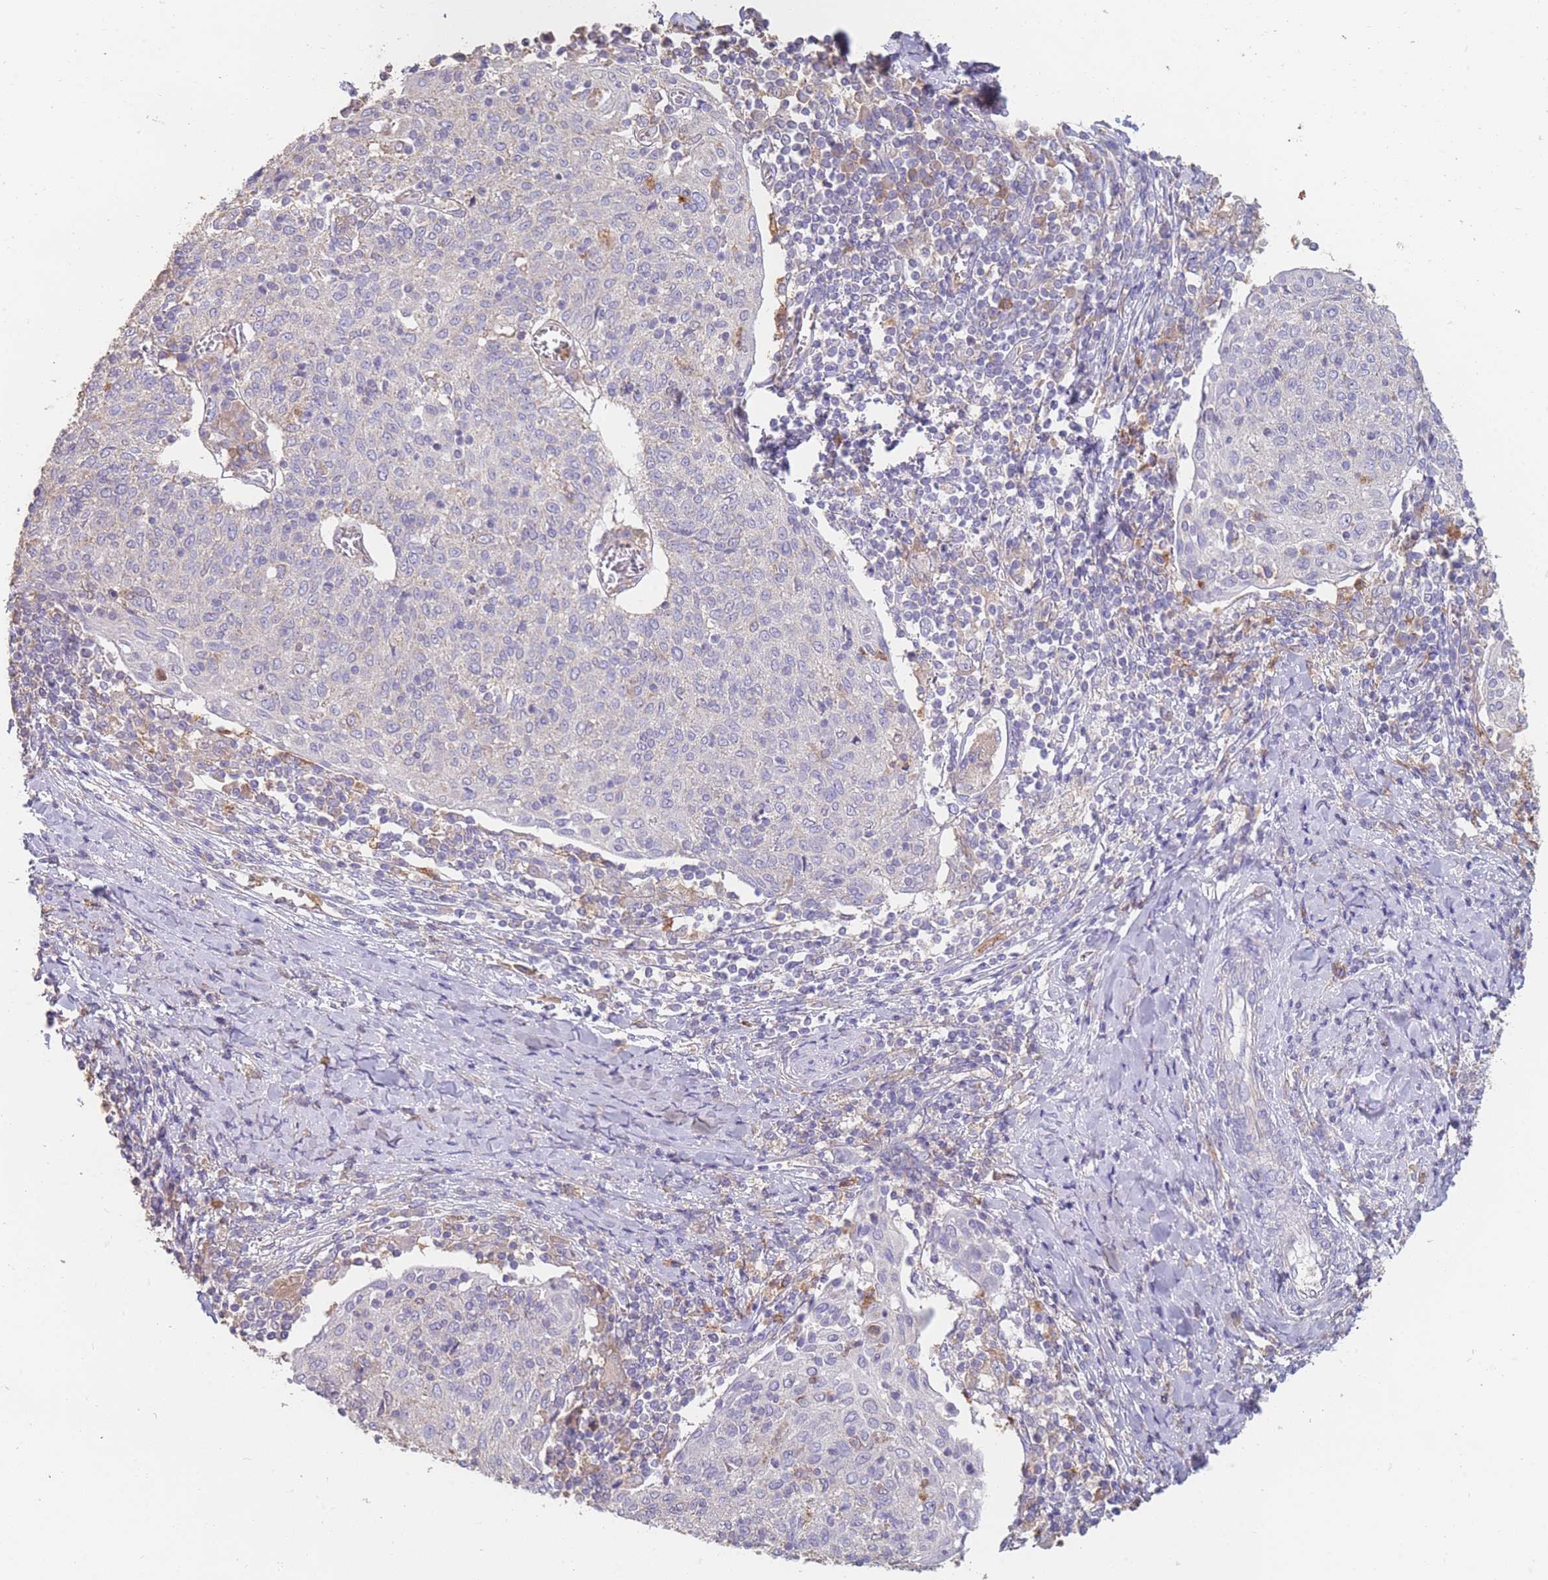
{"staining": {"intensity": "negative", "quantity": "none", "location": "none"}, "tissue": "cervical cancer", "cell_type": "Tumor cells", "image_type": "cancer", "snomed": [{"axis": "morphology", "description": "Squamous cell carcinoma, NOS"}, {"axis": "topography", "description": "Cervix"}], "caption": "IHC photomicrograph of neoplastic tissue: human cervical cancer (squamous cell carcinoma) stained with DAB (3,3'-diaminobenzidine) shows no significant protein staining in tumor cells.", "gene": "CLEC12A", "patient": {"sex": "female", "age": 52}}